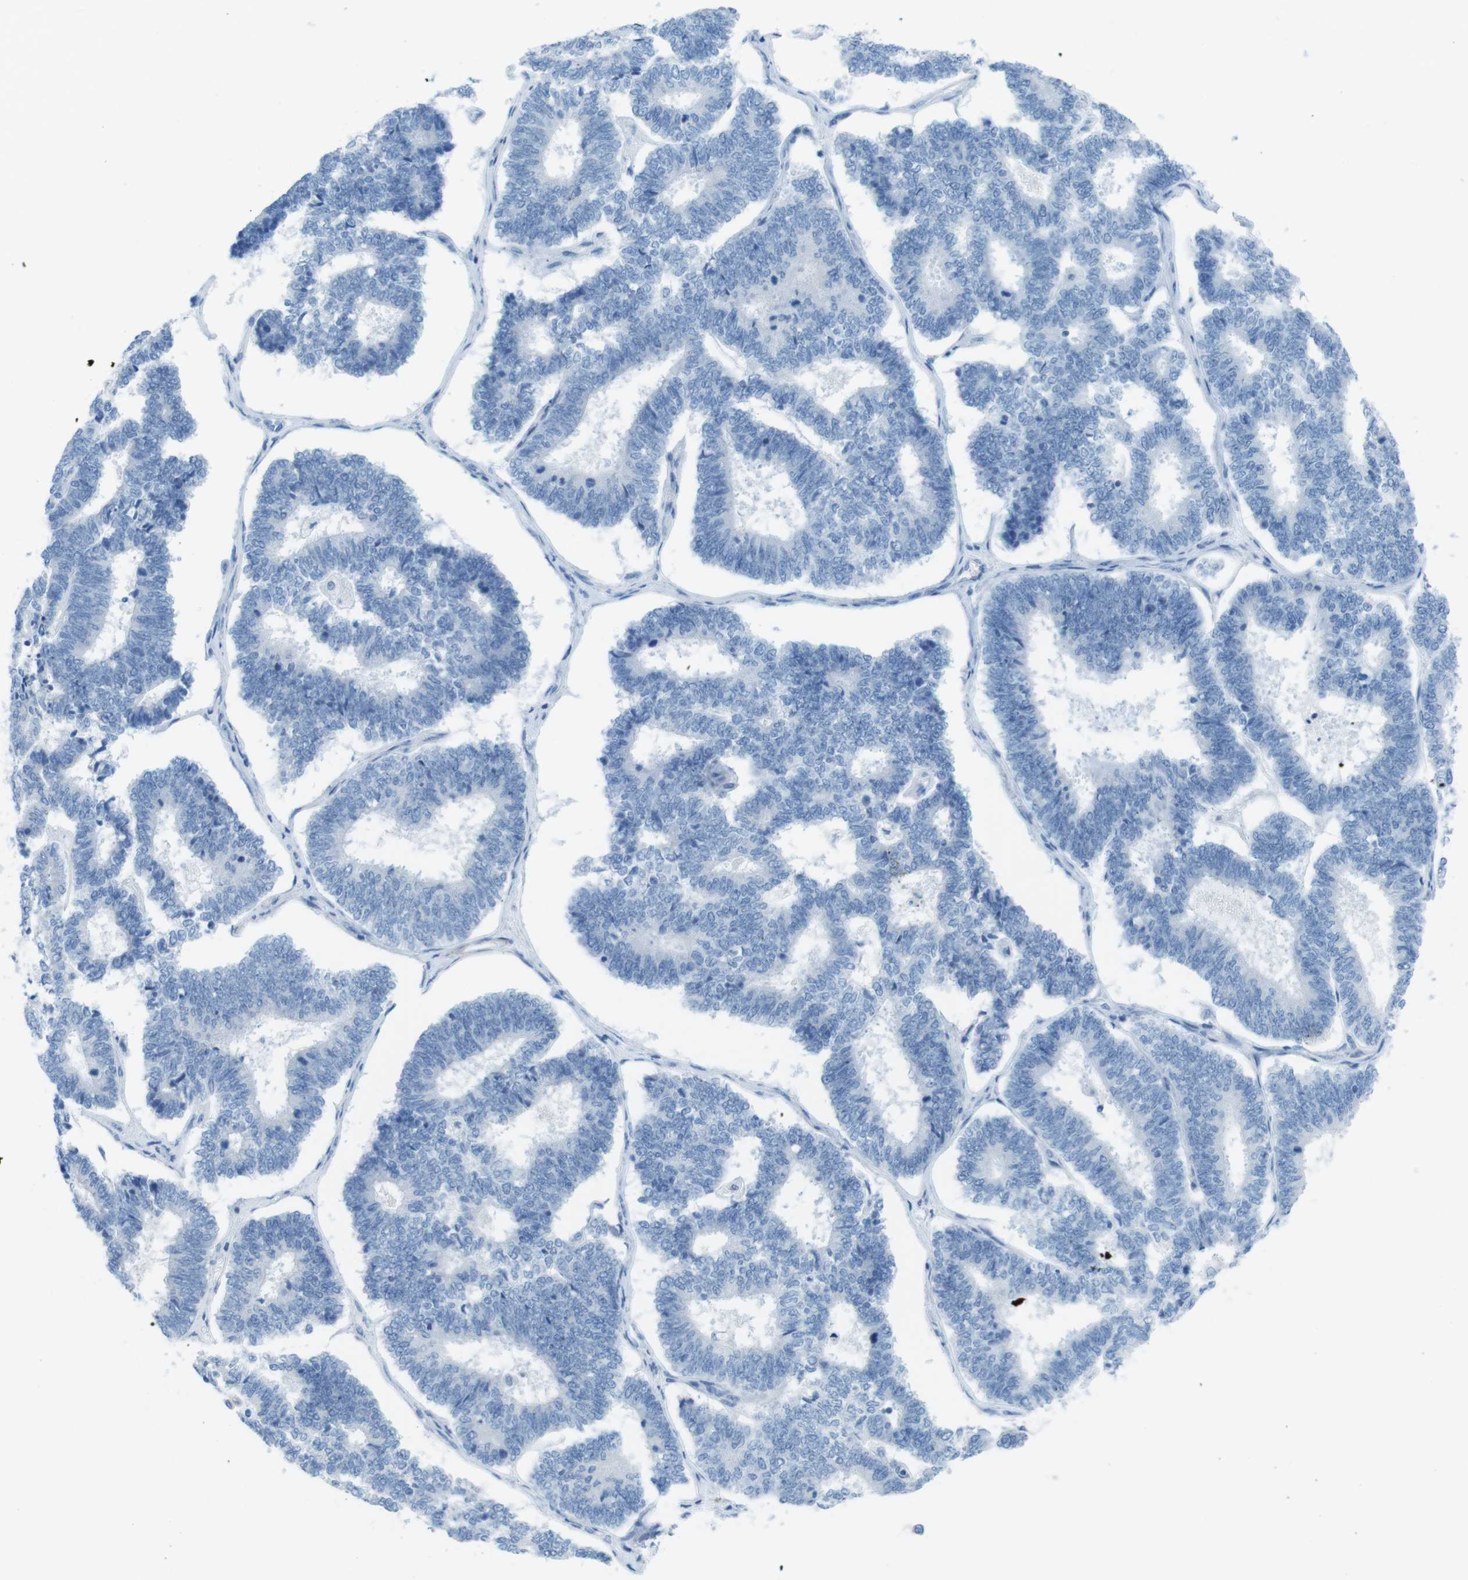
{"staining": {"intensity": "negative", "quantity": "none", "location": "none"}, "tissue": "endometrial cancer", "cell_type": "Tumor cells", "image_type": "cancer", "snomed": [{"axis": "morphology", "description": "Adenocarcinoma, NOS"}, {"axis": "topography", "description": "Endometrium"}], "caption": "Immunohistochemistry histopathology image of endometrial adenocarcinoma stained for a protein (brown), which demonstrates no staining in tumor cells.", "gene": "GAP43", "patient": {"sex": "female", "age": 70}}